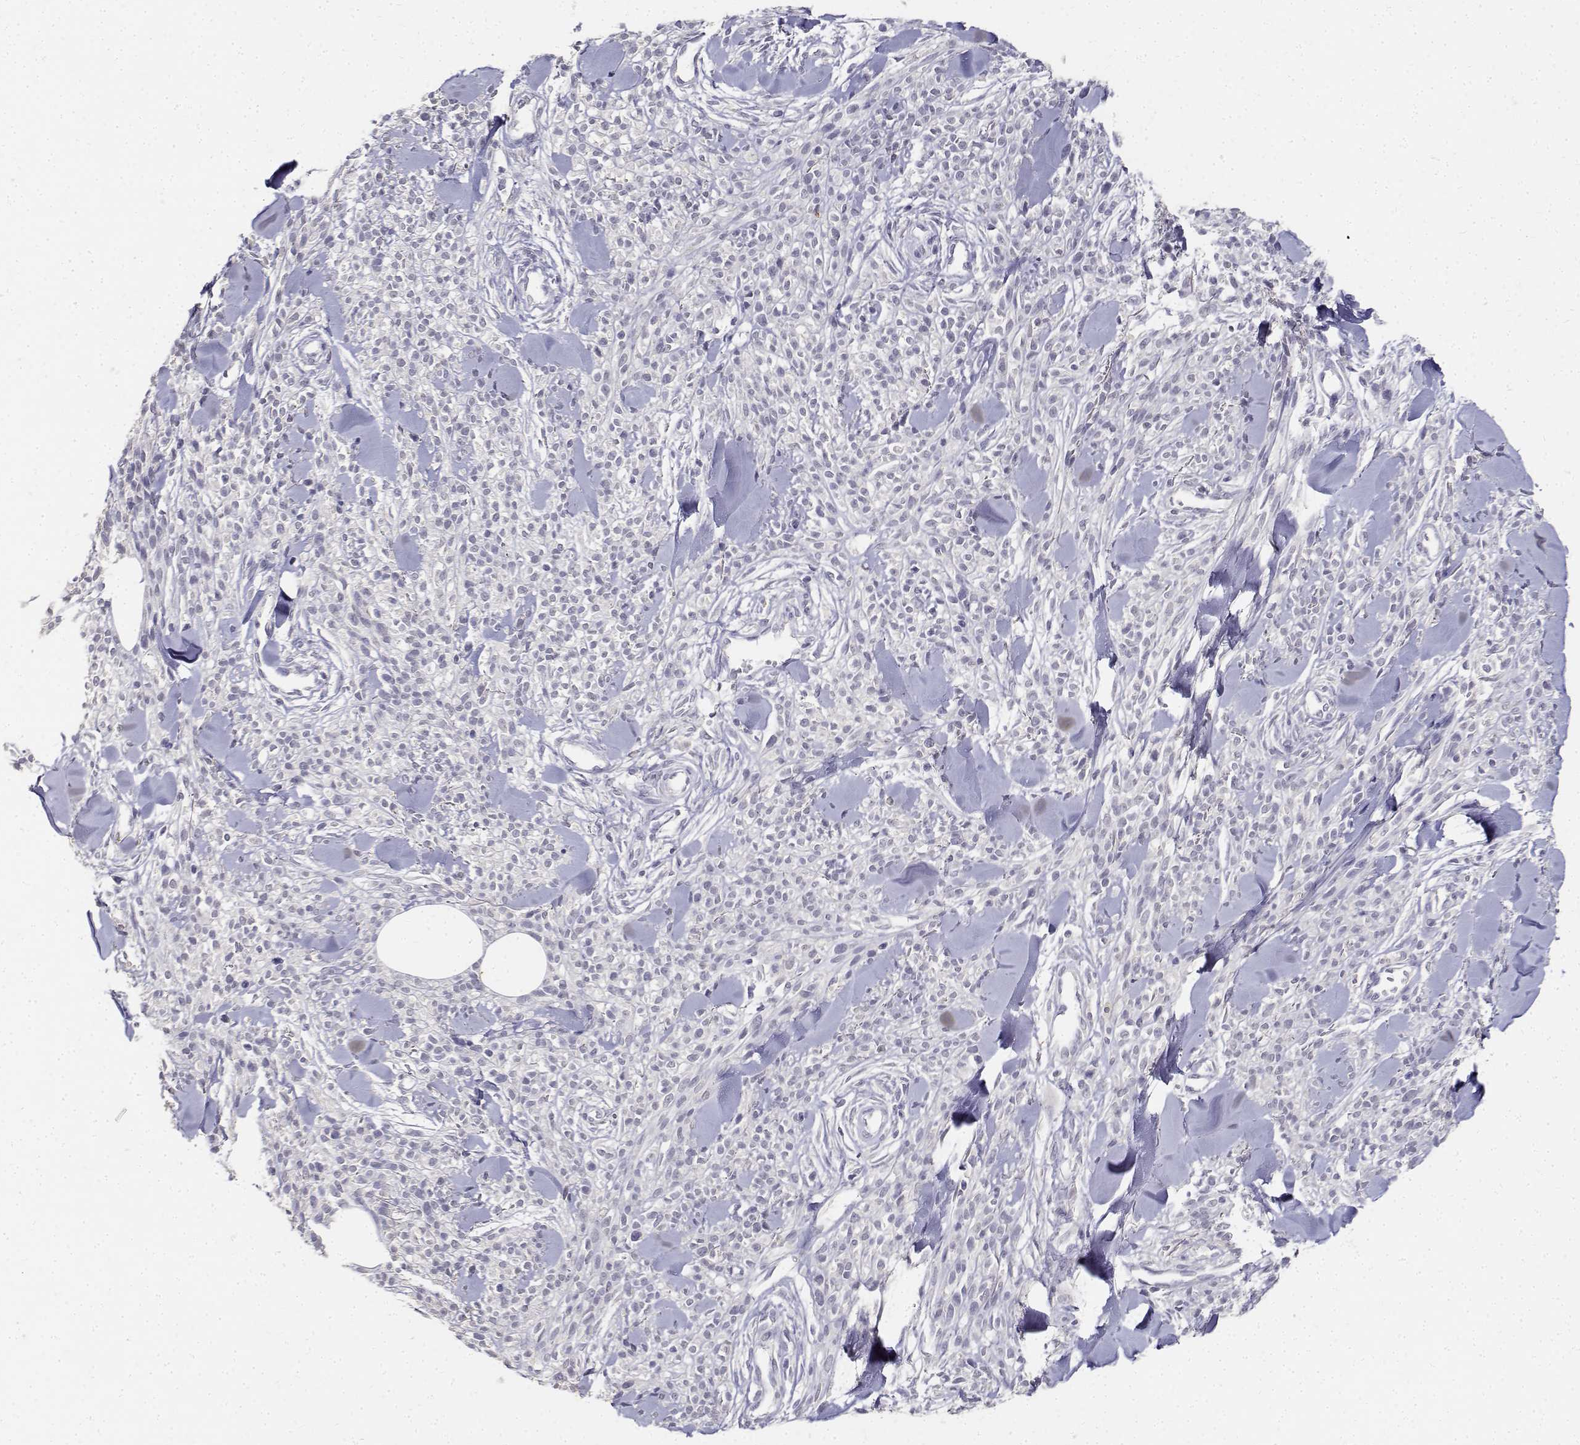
{"staining": {"intensity": "negative", "quantity": "none", "location": "none"}, "tissue": "melanoma", "cell_type": "Tumor cells", "image_type": "cancer", "snomed": [{"axis": "morphology", "description": "Malignant melanoma, NOS"}, {"axis": "topography", "description": "Skin"}, {"axis": "topography", "description": "Skin of trunk"}], "caption": "An IHC histopathology image of malignant melanoma is shown. There is no staining in tumor cells of malignant melanoma.", "gene": "PAEP", "patient": {"sex": "male", "age": 74}}